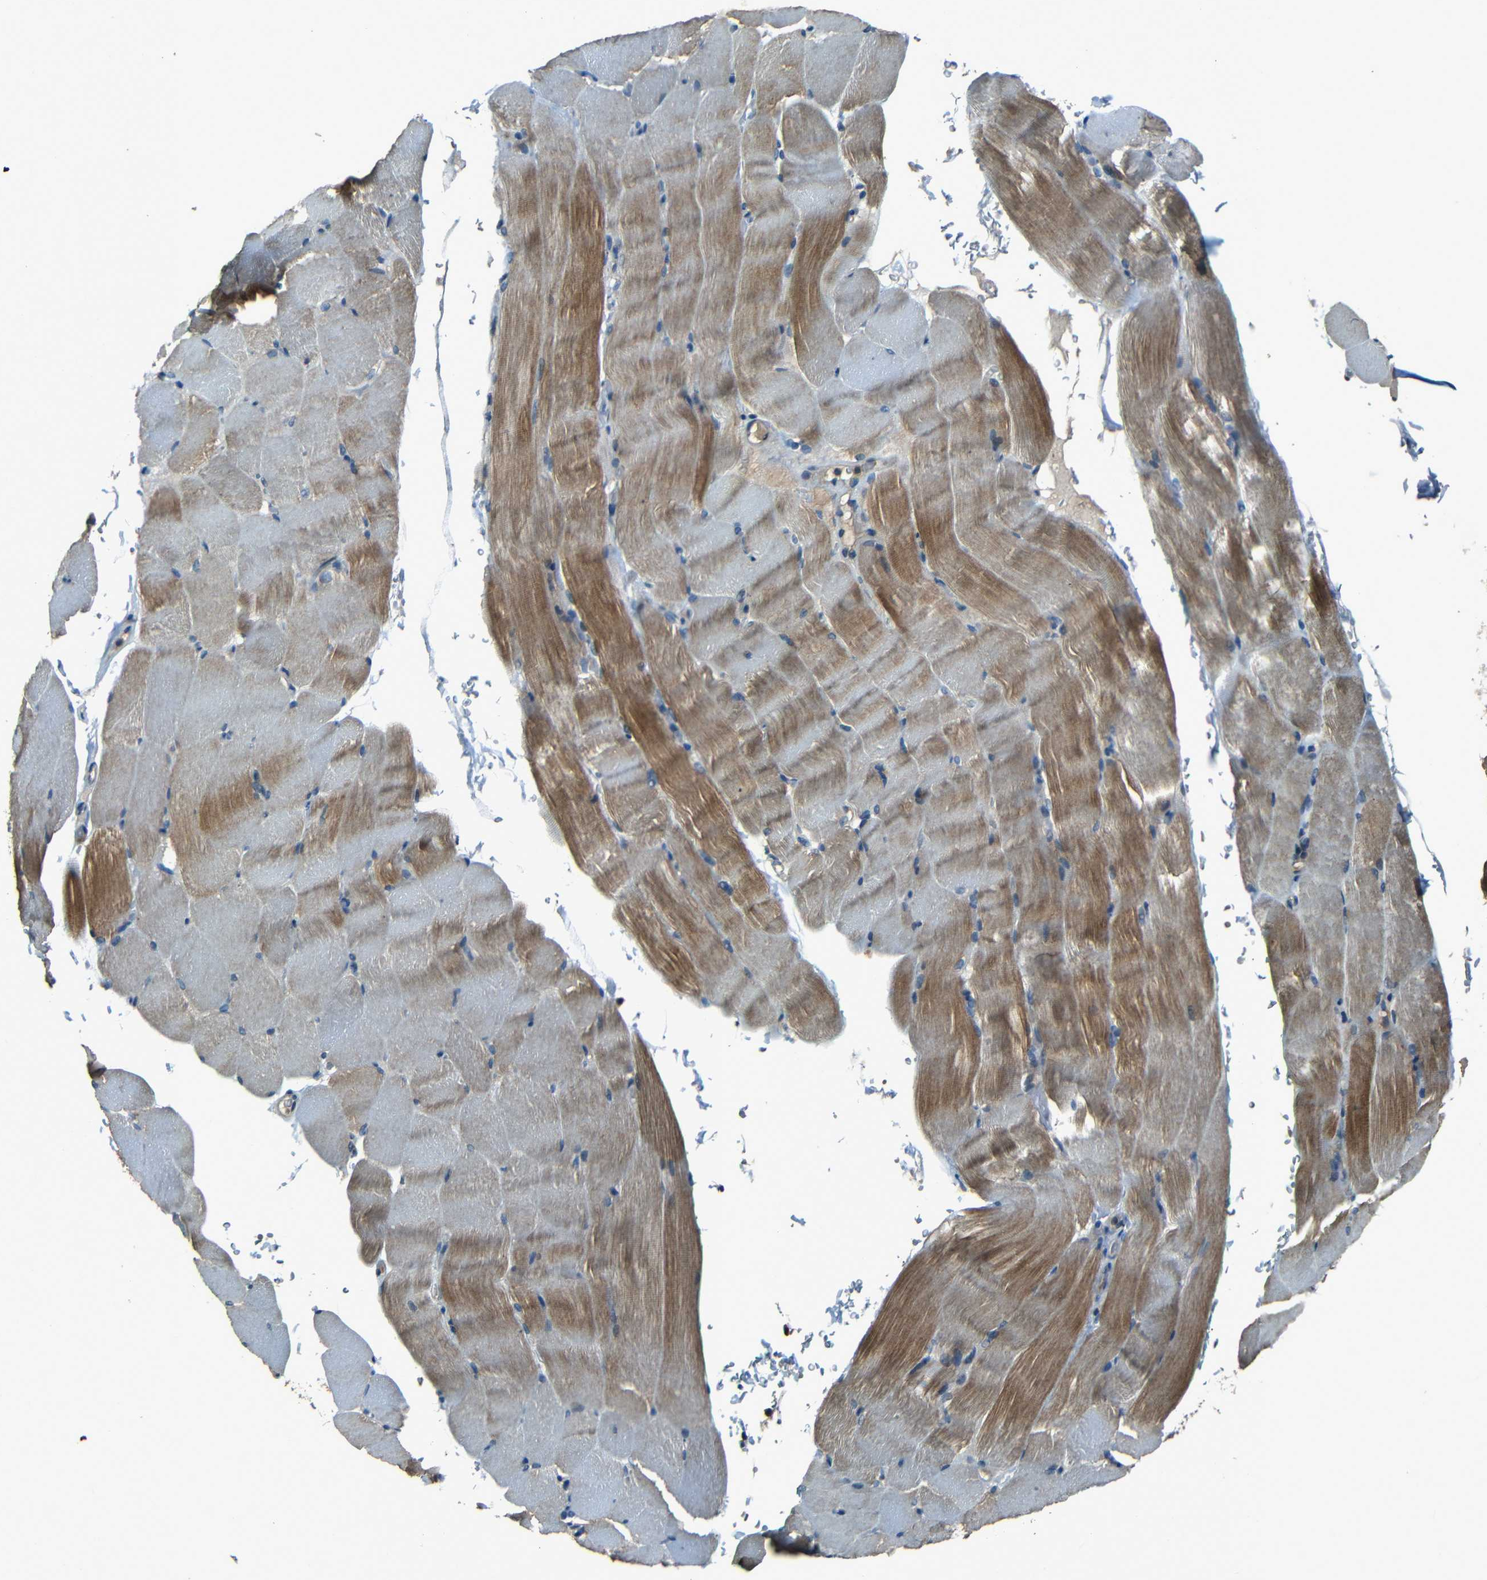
{"staining": {"intensity": "moderate", "quantity": "25%-75%", "location": "cytoplasmic/membranous"}, "tissue": "skeletal muscle", "cell_type": "Myocytes", "image_type": "normal", "snomed": [{"axis": "morphology", "description": "Normal tissue, NOS"}, {"axis": "topography", "description": "Skeletal muscle"}, {"axis": "topography", "description": "Parathyroid gland"}], "caption": "Protein expression analysis of normal human skeletal muscle reveals moderate cytoplasmic/membranous staining in approximately 25%-75% of myocytes. (DAB IHC with brightfield microscopy, high magnification).", "gene": "SLA", "patient": {"sex": "female", "age": 37}}